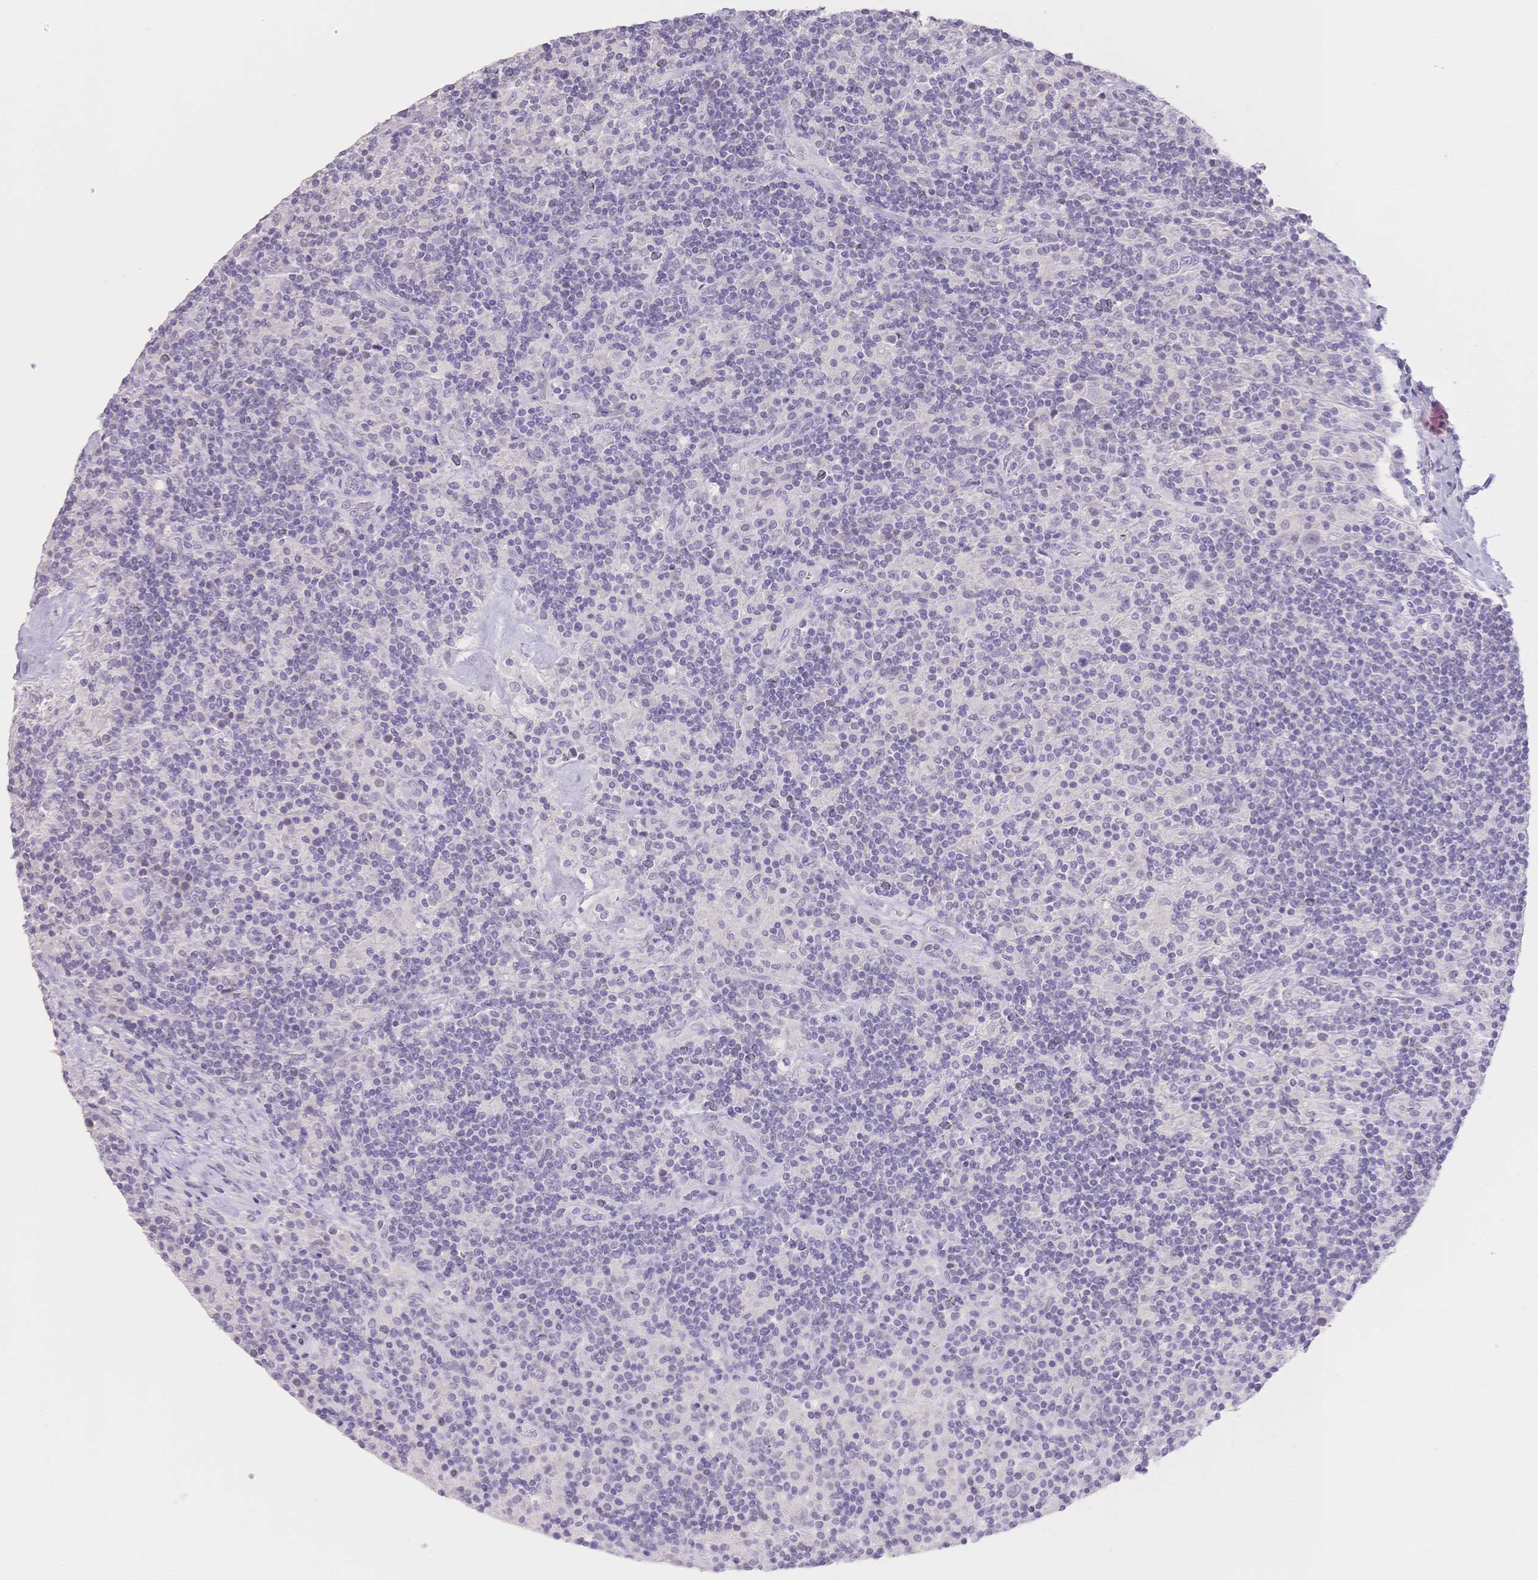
{"staining": {"intensity": "negative", "quantity": "none", "location": "none"}, "tissue": "lymphoma", "cell_type": "Tumor cells", "image_type": "cancer", "snomed": [{"axis": "morphology", "description": "Hodgkin's disease, NOS"}, {"axis": "topography", "description": "Lymph node"}], "caption": "Lymphoma stained for a protein using immunohistochemistry exhibits no positivity tumor cells.", "gene": "SUV39H2", "patient": {"sex": "male", "age": 70}}